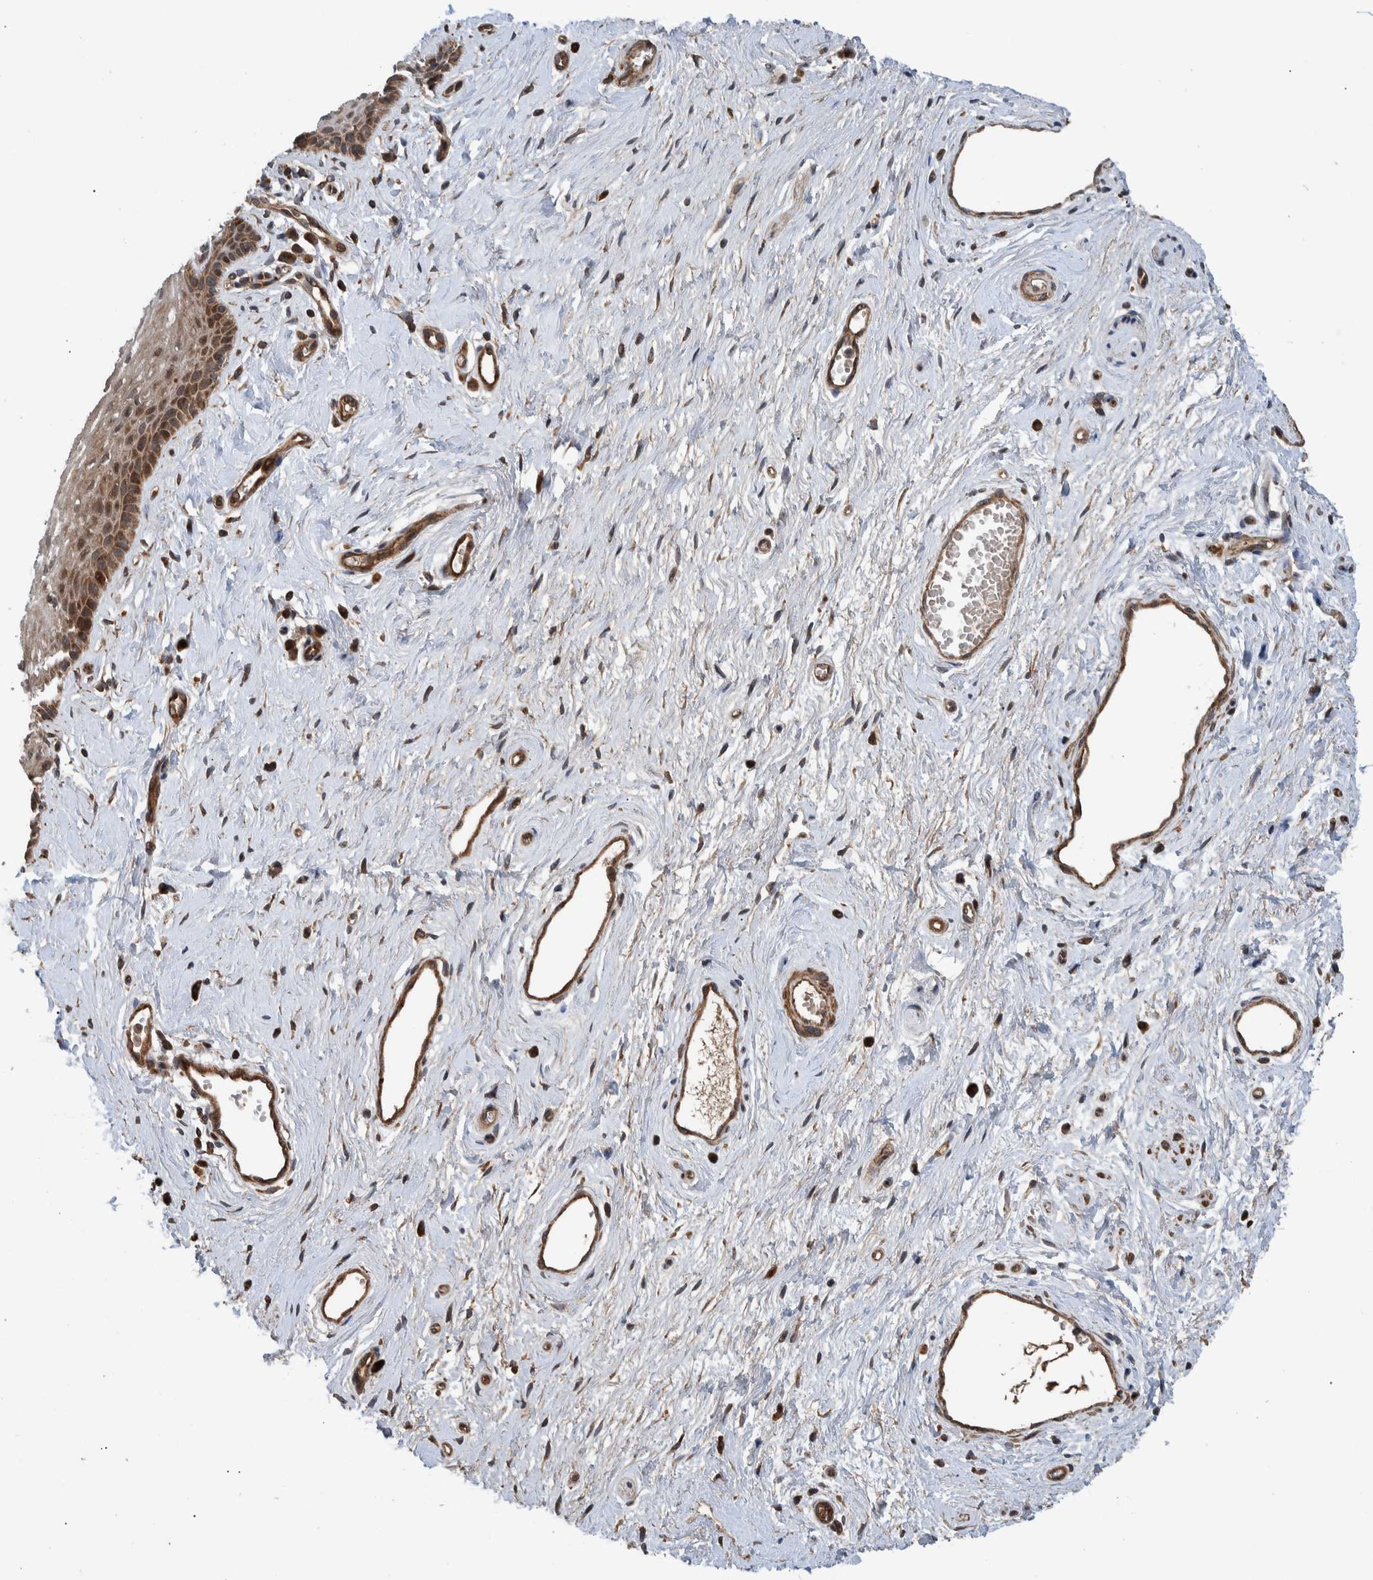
{"staining": {"intensity": "weak", "quantity": ">75%", "location": "cytoplasmic/membranous"}, "tissue": "vagina", "cell_type": "Squamous epithelial cells", "image_type": "normal", "snomed": [{"axis": "morphology", "description": "Normal tissue, NOS"}, {"axis": "topography", "description": "Vagina"}], "caption": "Vagina stained for a protein exhibits weak cytoplasmic/membranous positivity in squamous epithelial cells. The protein of interest is stained brown, and the nuclei are stained in blue (DAB IHC with brightfield microscopy, high magnification).", "gene": "B3GNTL1", "patient": {"sex": "female", "age": 46}}